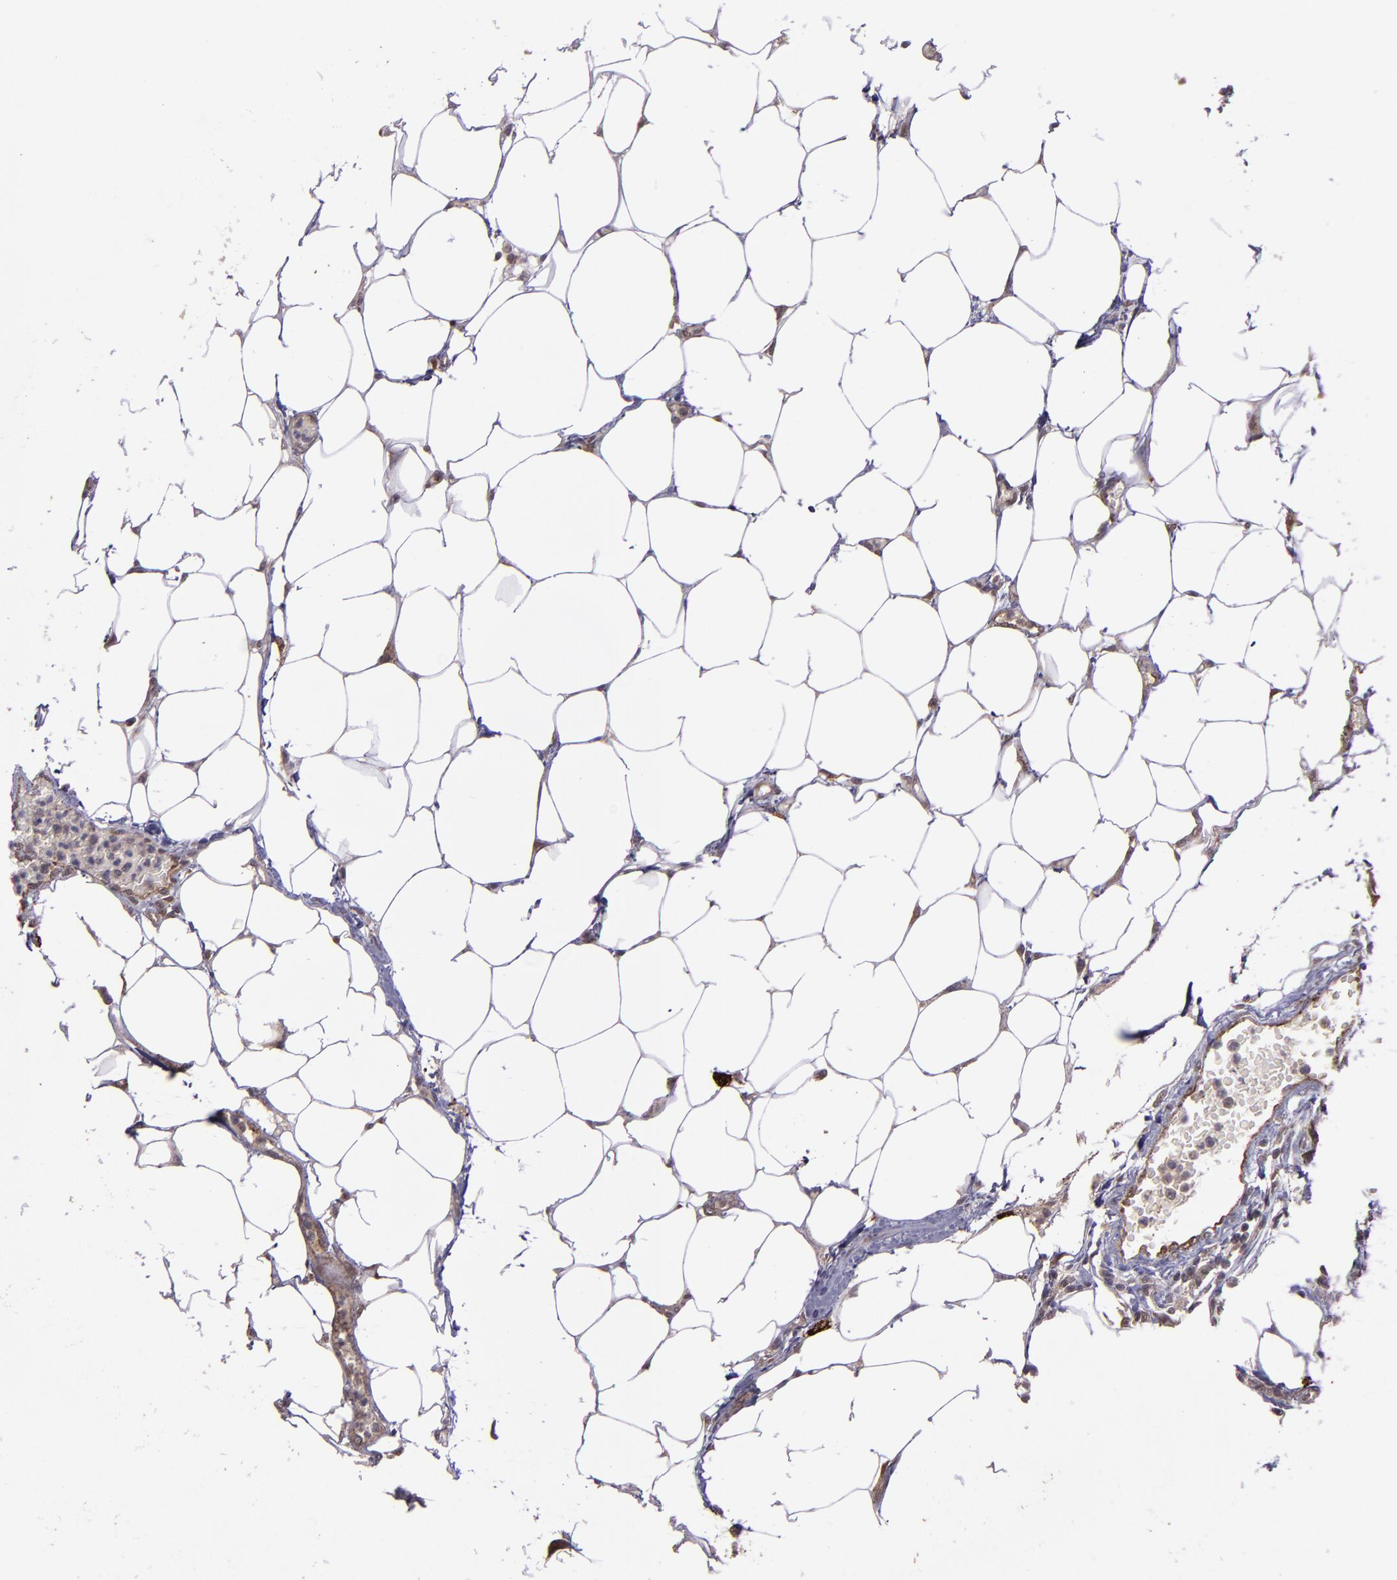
{"staining": {"intensity": "weak", "quantity": ">75%", "location": "cytoplasmic/membranous"}, "tissue": "colorectal cancer", "cell_type": "Tumor cells", "image_type": "cancer", "snomed": [{"axis": "morphology", "description": "Adenocarcinoma, NOS"}, {"axis": "topography", "description": "Colon"}], "caption": "A brown stain labels weak cytoplasmic/membranous positivity of a protein in adenocarcinoma (colorectal) tumor cells.", "gene": "TAF7L", "patient": {"sex": "female", "age": 86}}